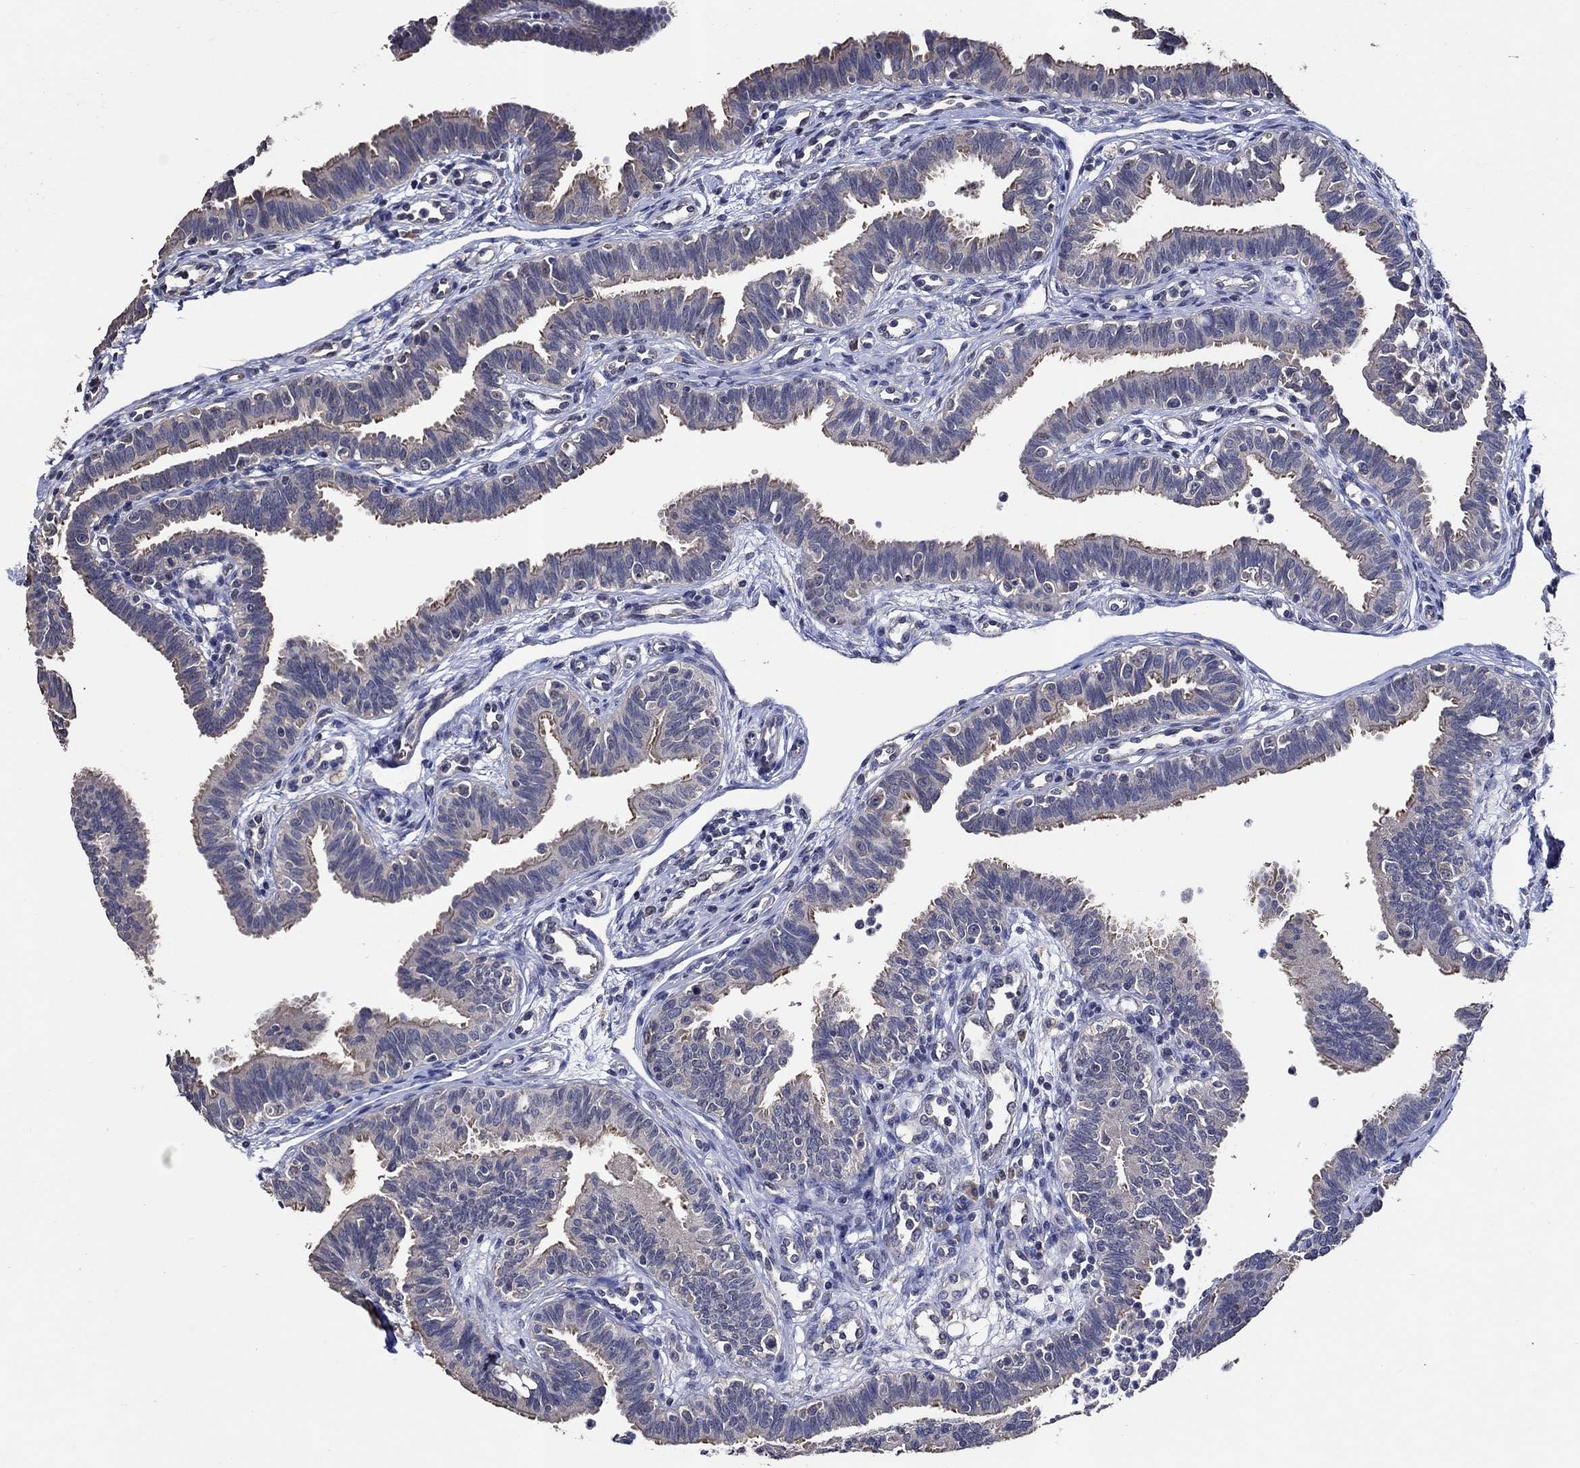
{"staining": {"intensity": "moderate", "quantity": "<25%", "location": "cytoplasmic/membranous"}, "tissue": "fallopian tube", "cell_type": "Glandular cells", "image_type": "normal", "snomed": [{"axis": "morphology", "description": "Normal tissue, NOS"}, {"axis": "topography", "description": "Fallopian tube"}], "caption": "A brown stain highlights moderate cytoplasmic/membranous expression of a protein in glandular cells of benign human fallopian tube. (Brightfield microscopy of DAB IHC at high magnification).", "gene": "HAP1", "patient": {"sex": "female", "age": 36}}